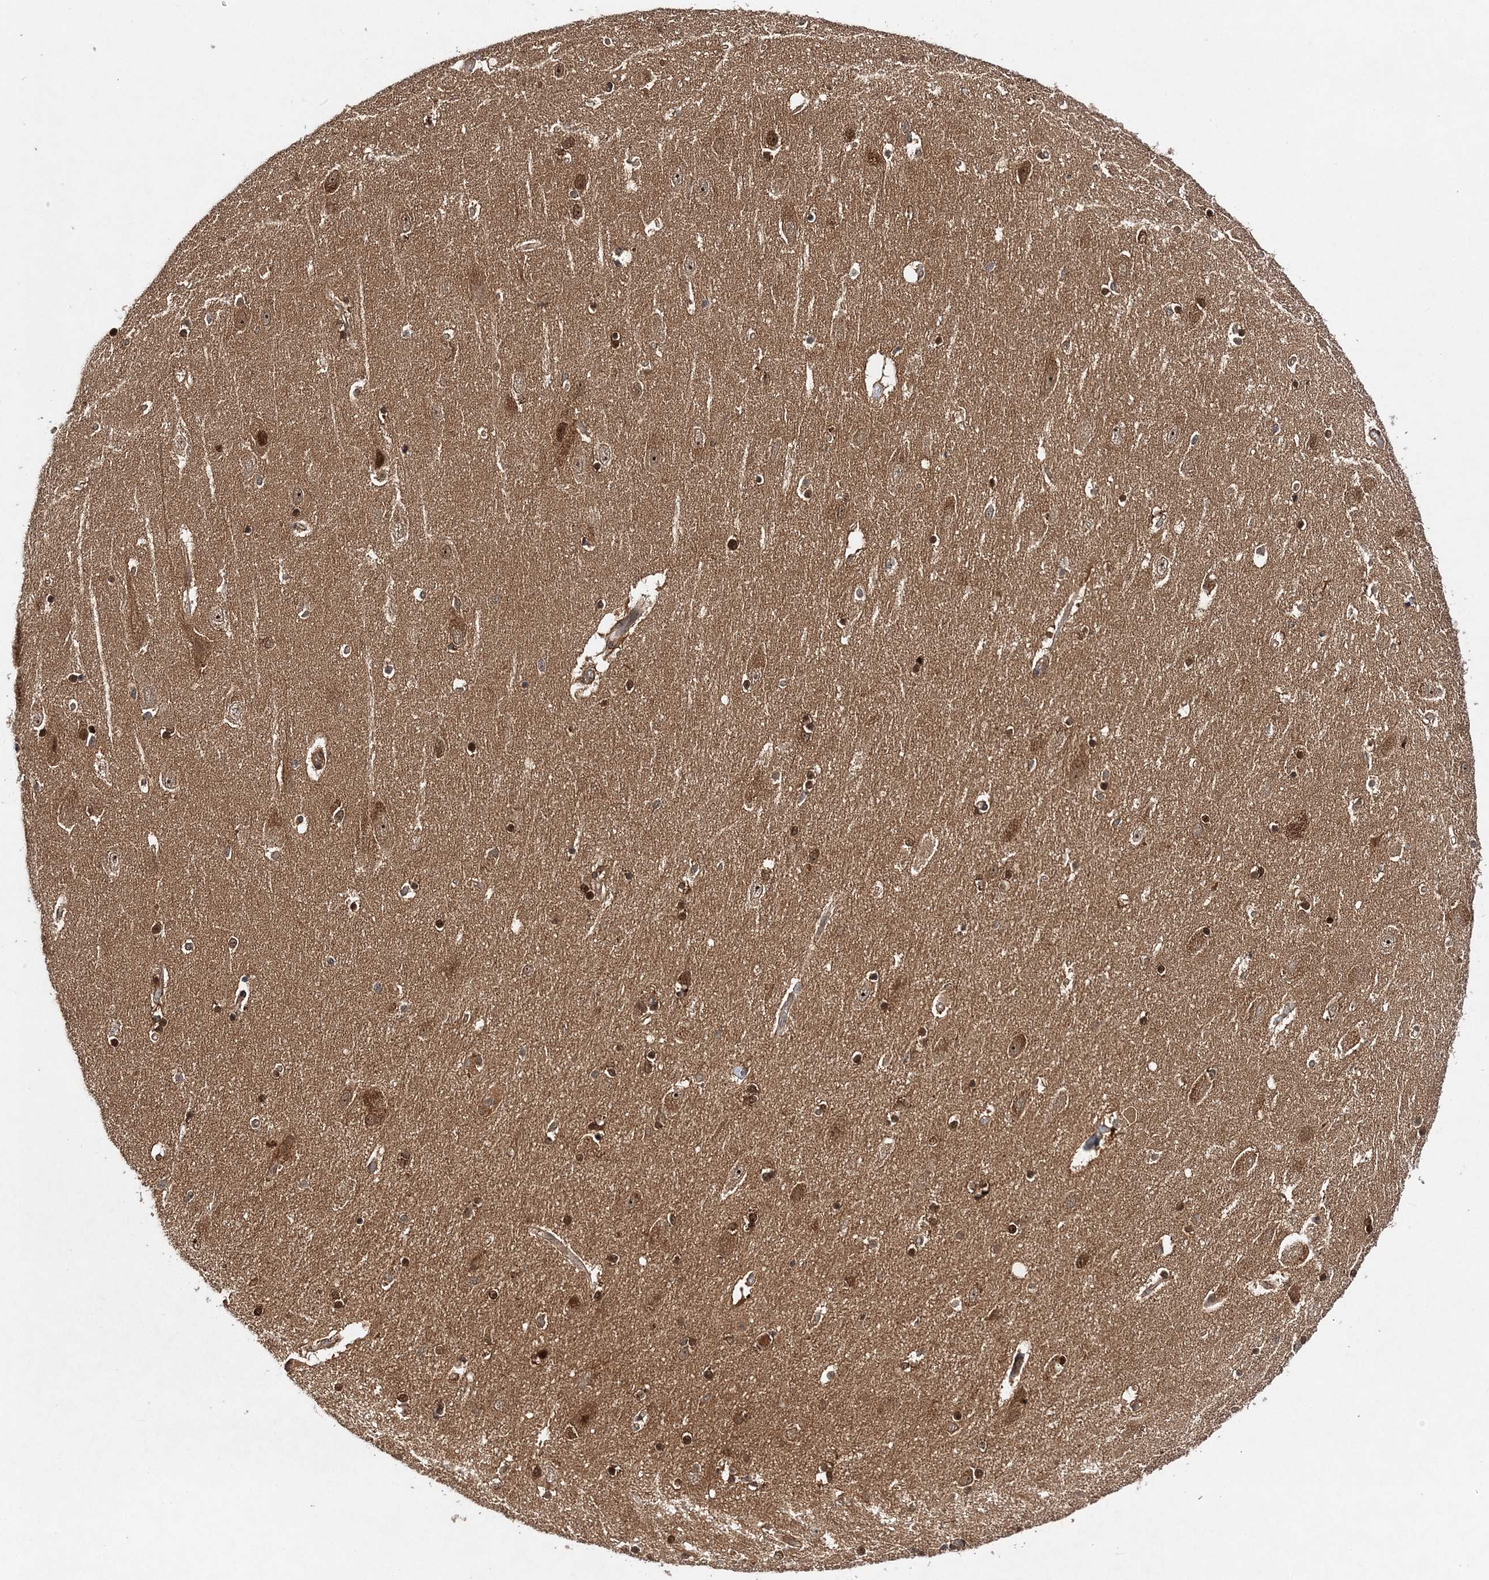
{"staining": {"intensity": "moderate", "quantity": "25%-75%", "location": "cytoplasmic/membranous,nuclear"}, "tissue": "hippocampus", "cell_type": "Glial cells", "image_type": "normal", "snomed": [{"axis": "morphology", "description": "Normal tissue, NOS"}, {"axis": "topography", "description": "Hippocampus"}], "caption": "Protein staining of normal hippocampus exhibits moderate cytoplasmic/membranous,nuclear staining in approximately 25%-75% of glial cells.", "gene": "NIF3L1", "patient": {"sex": "female", "age": 54}}